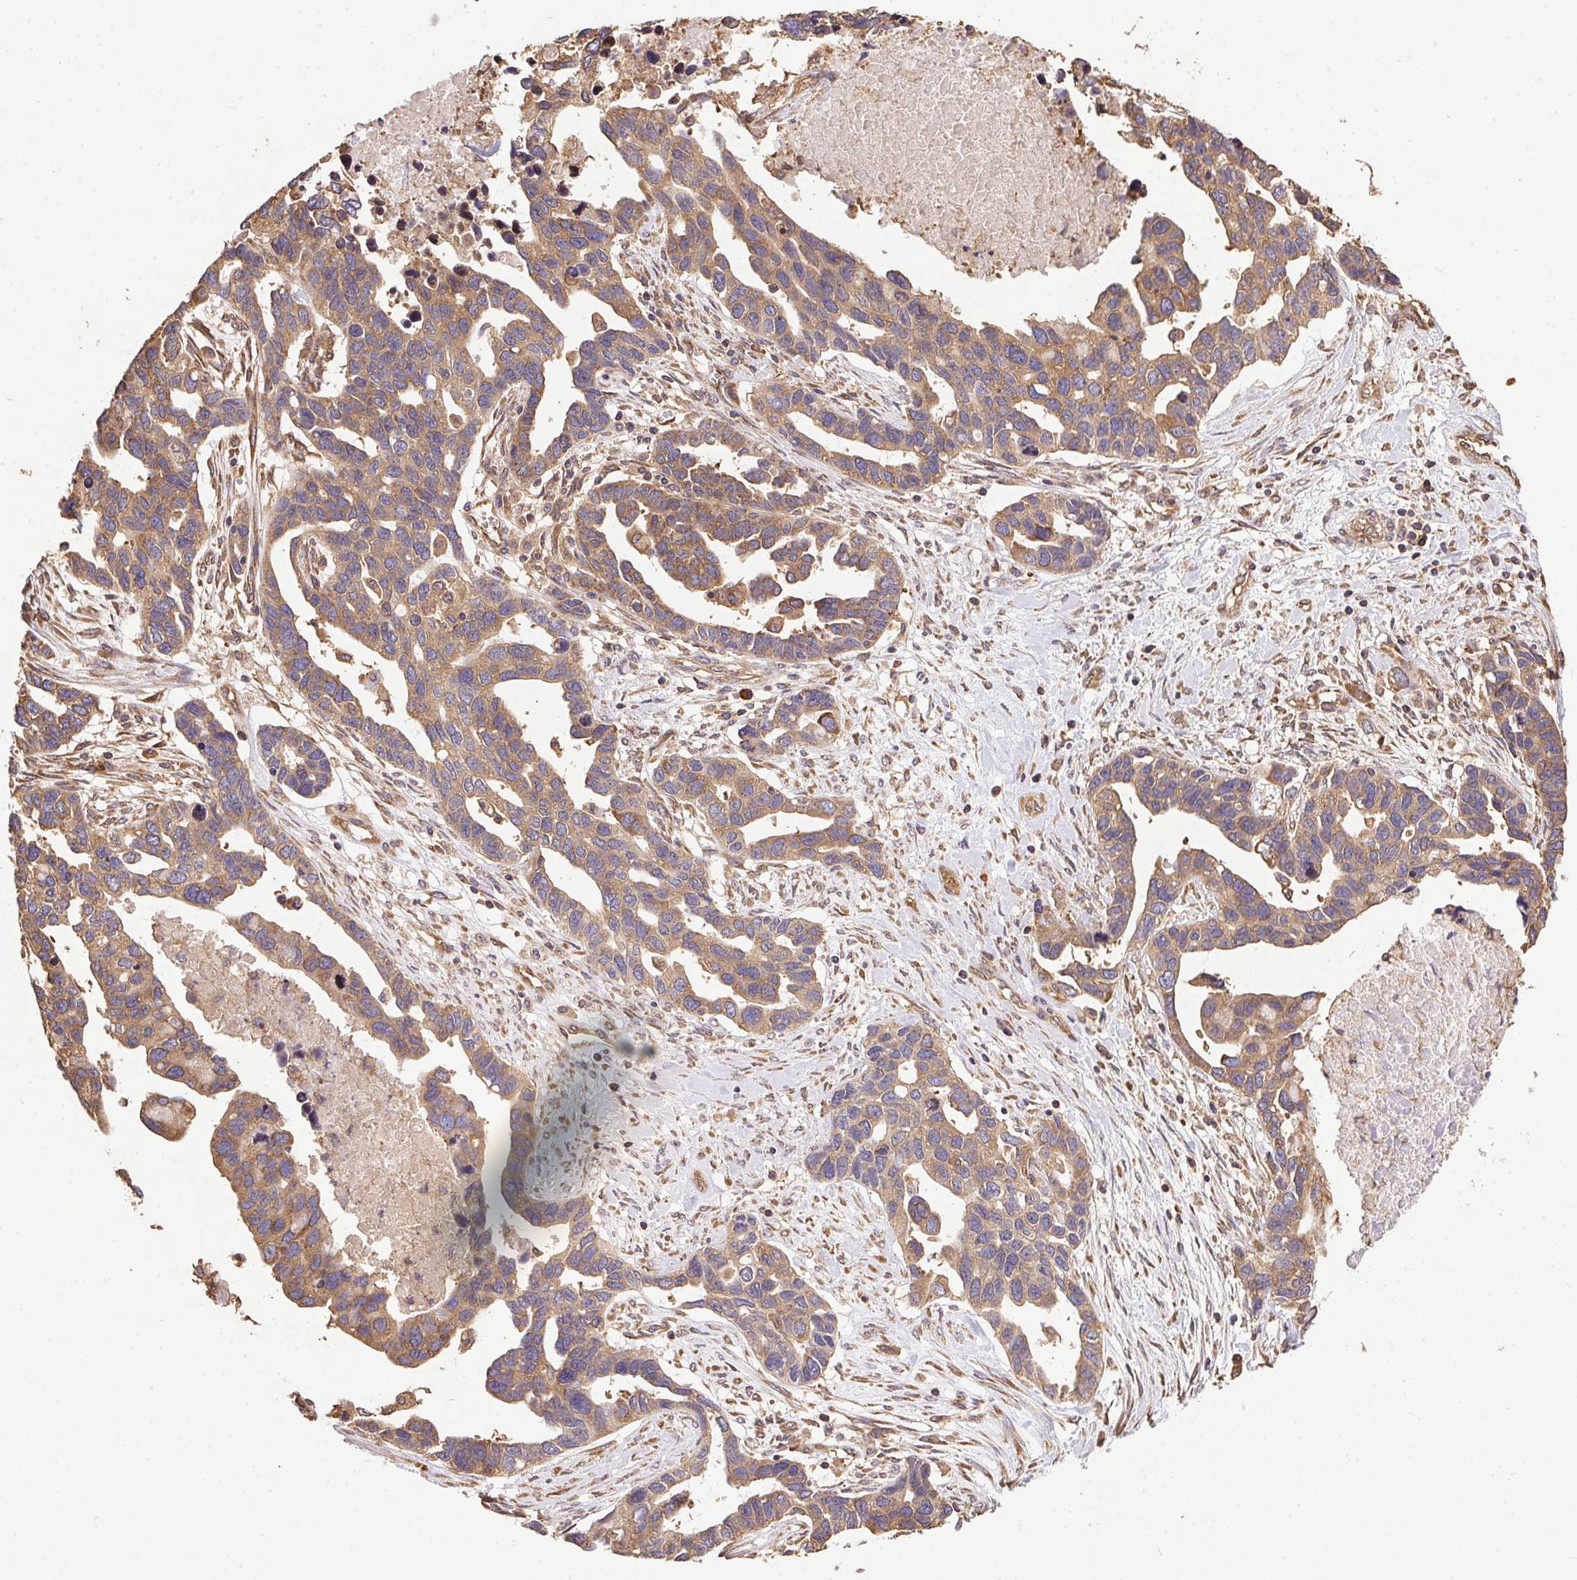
{"staining": {"intensity": "moderate", "quantity": ">75%", "location": "cytoplasmic/membranous"}, "tissue": "ovarian cancer", "cell_type": "Tumor cells", "image_type": "cancer", "snomed": [{"axis": "morphology", "description": "Cystadenocarcinoma, serous, NOS"}, {"axis": "topography", "description": "Ovary"}], "caption": "Moderate cytoplasmic/membranous staining for a protein is seen in about >75% of tumor cells of ovarian cancer using IHC.", "gene": "EIF2S1", "patient": {"sex": "female", "age": 54}}